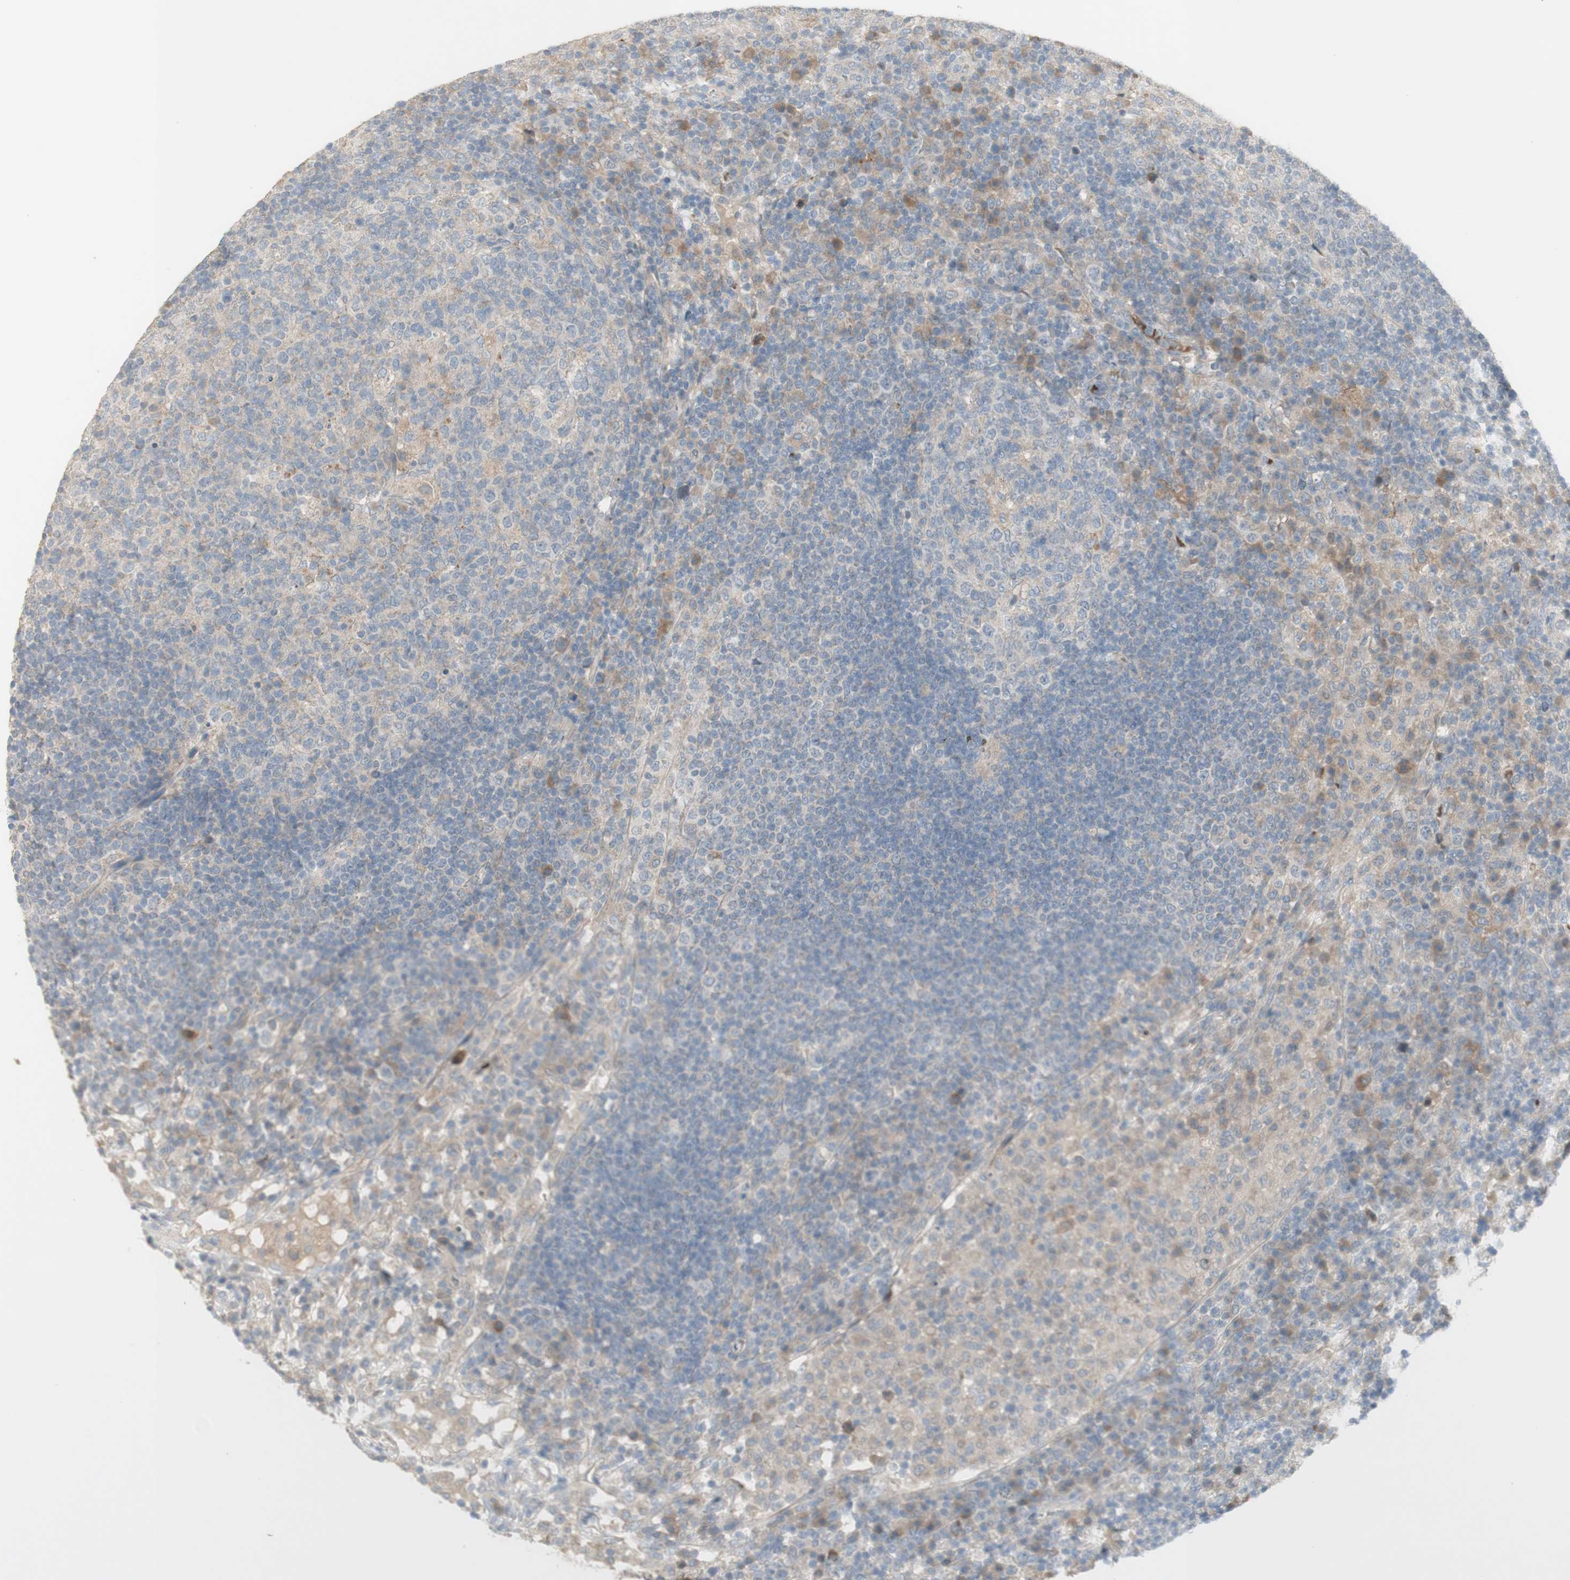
{"staining": {"intensity": "weak", "quantity": "25%-75%", "location": "cytoplasmic/membranous"}, "tissue": "lymph node", "cell_type": "Germinal center cells", "image_type": "normal", "snomed": [{"axis": "morphology", "description": "Normal tissue, NOS"}, {"axis": "topography", "description": "Lymph node"}], "caption": "Approximately 25%-75% of germinal center cells in benign lymph node reveal weak cytoplasmic/membranous protein staining as visualized by brown immunohistochemical staining.", "gene": "PTGER4", "patient": {"sex": "female", "age": 53}}